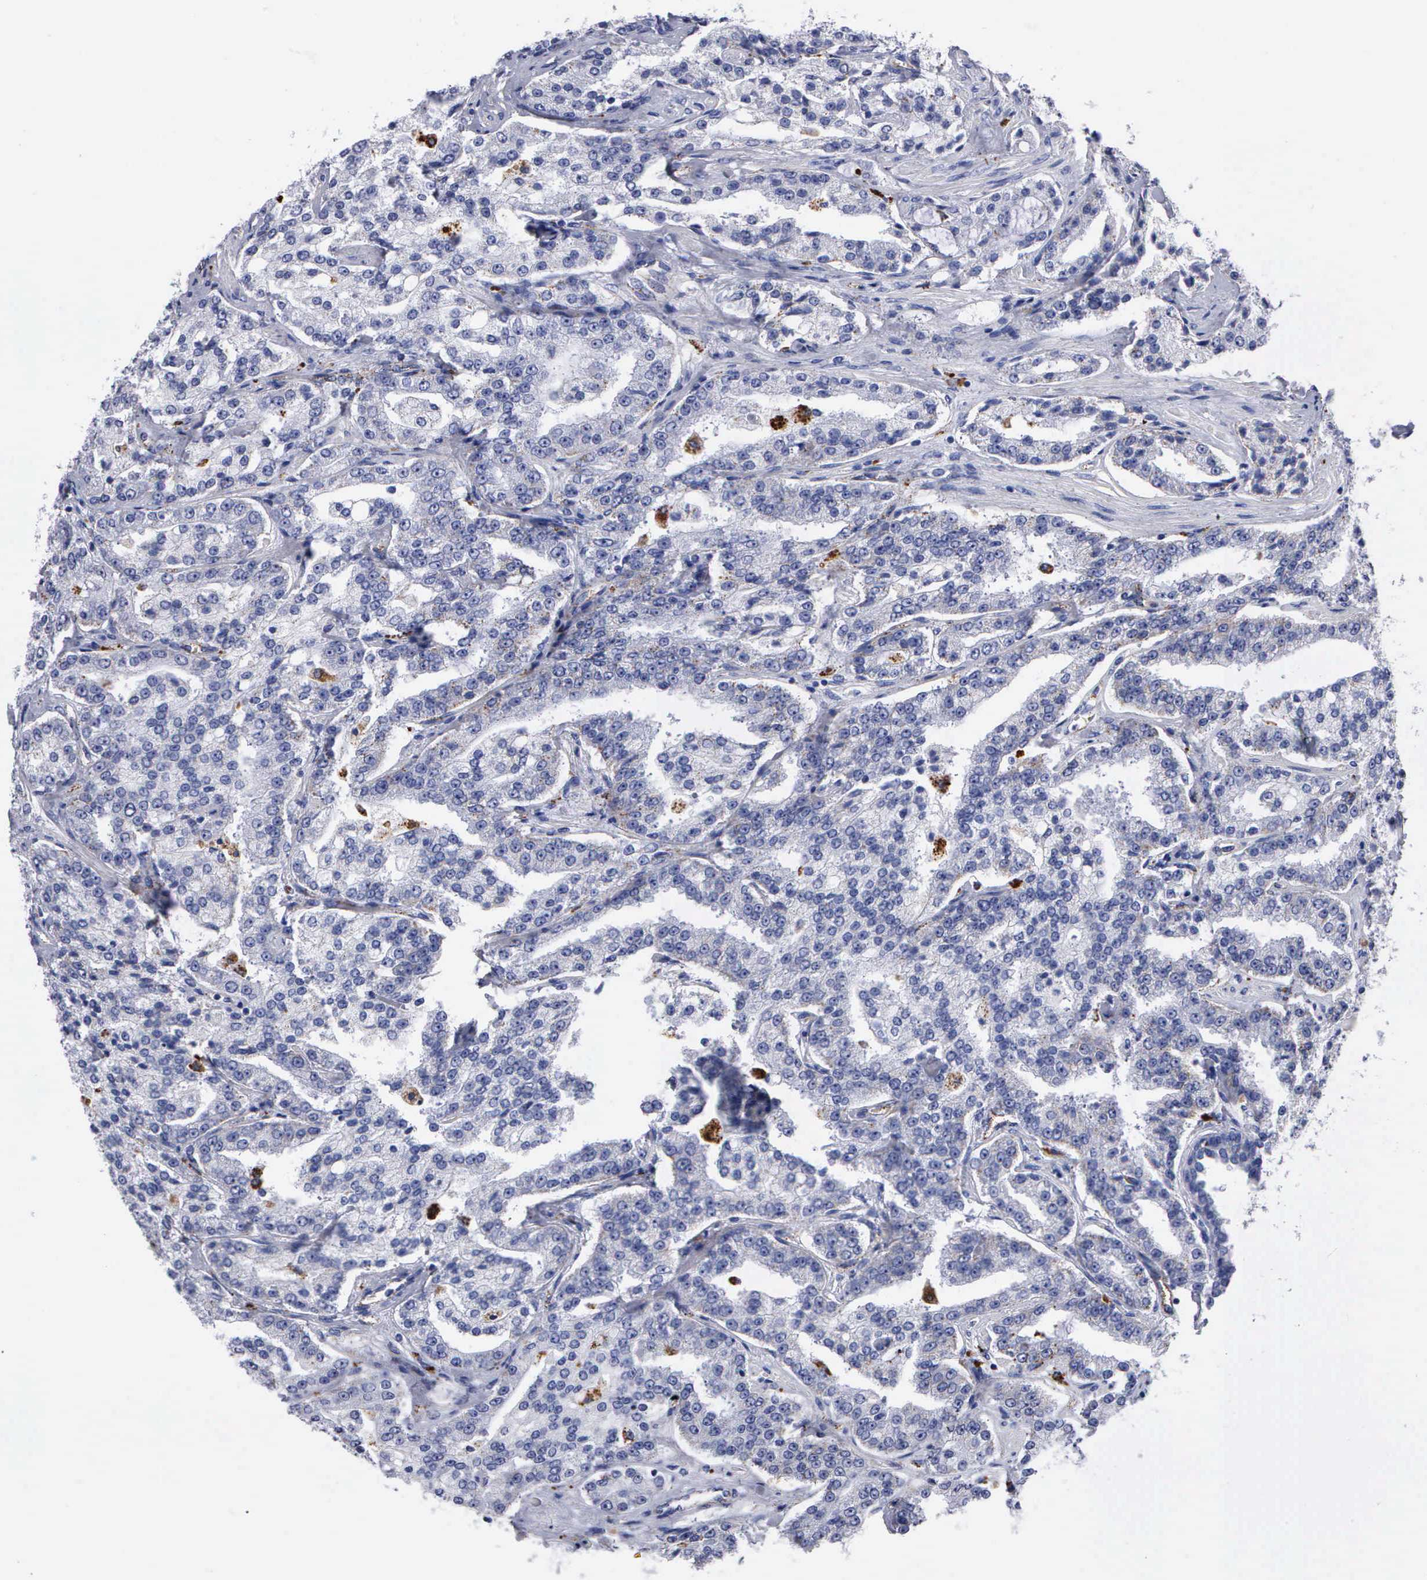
{"staining": {"intensity": "negative", "quantity": "none", "location": "none"}, "tissue": "prostate cancer", "cell_type": "Tumor cells", "image_type": "cancer", "snomed": [{"axis": "morphology", "description": "Adenocarcinoma, Medium grade"}, {"axis": "topography", "description": "Prostate"}], "caption": "The photomicrograph displays no significant staining in tumor cells of prostate cancer.", "gene": "CTSL", "patient": {"sex": "male", "age": 72}}